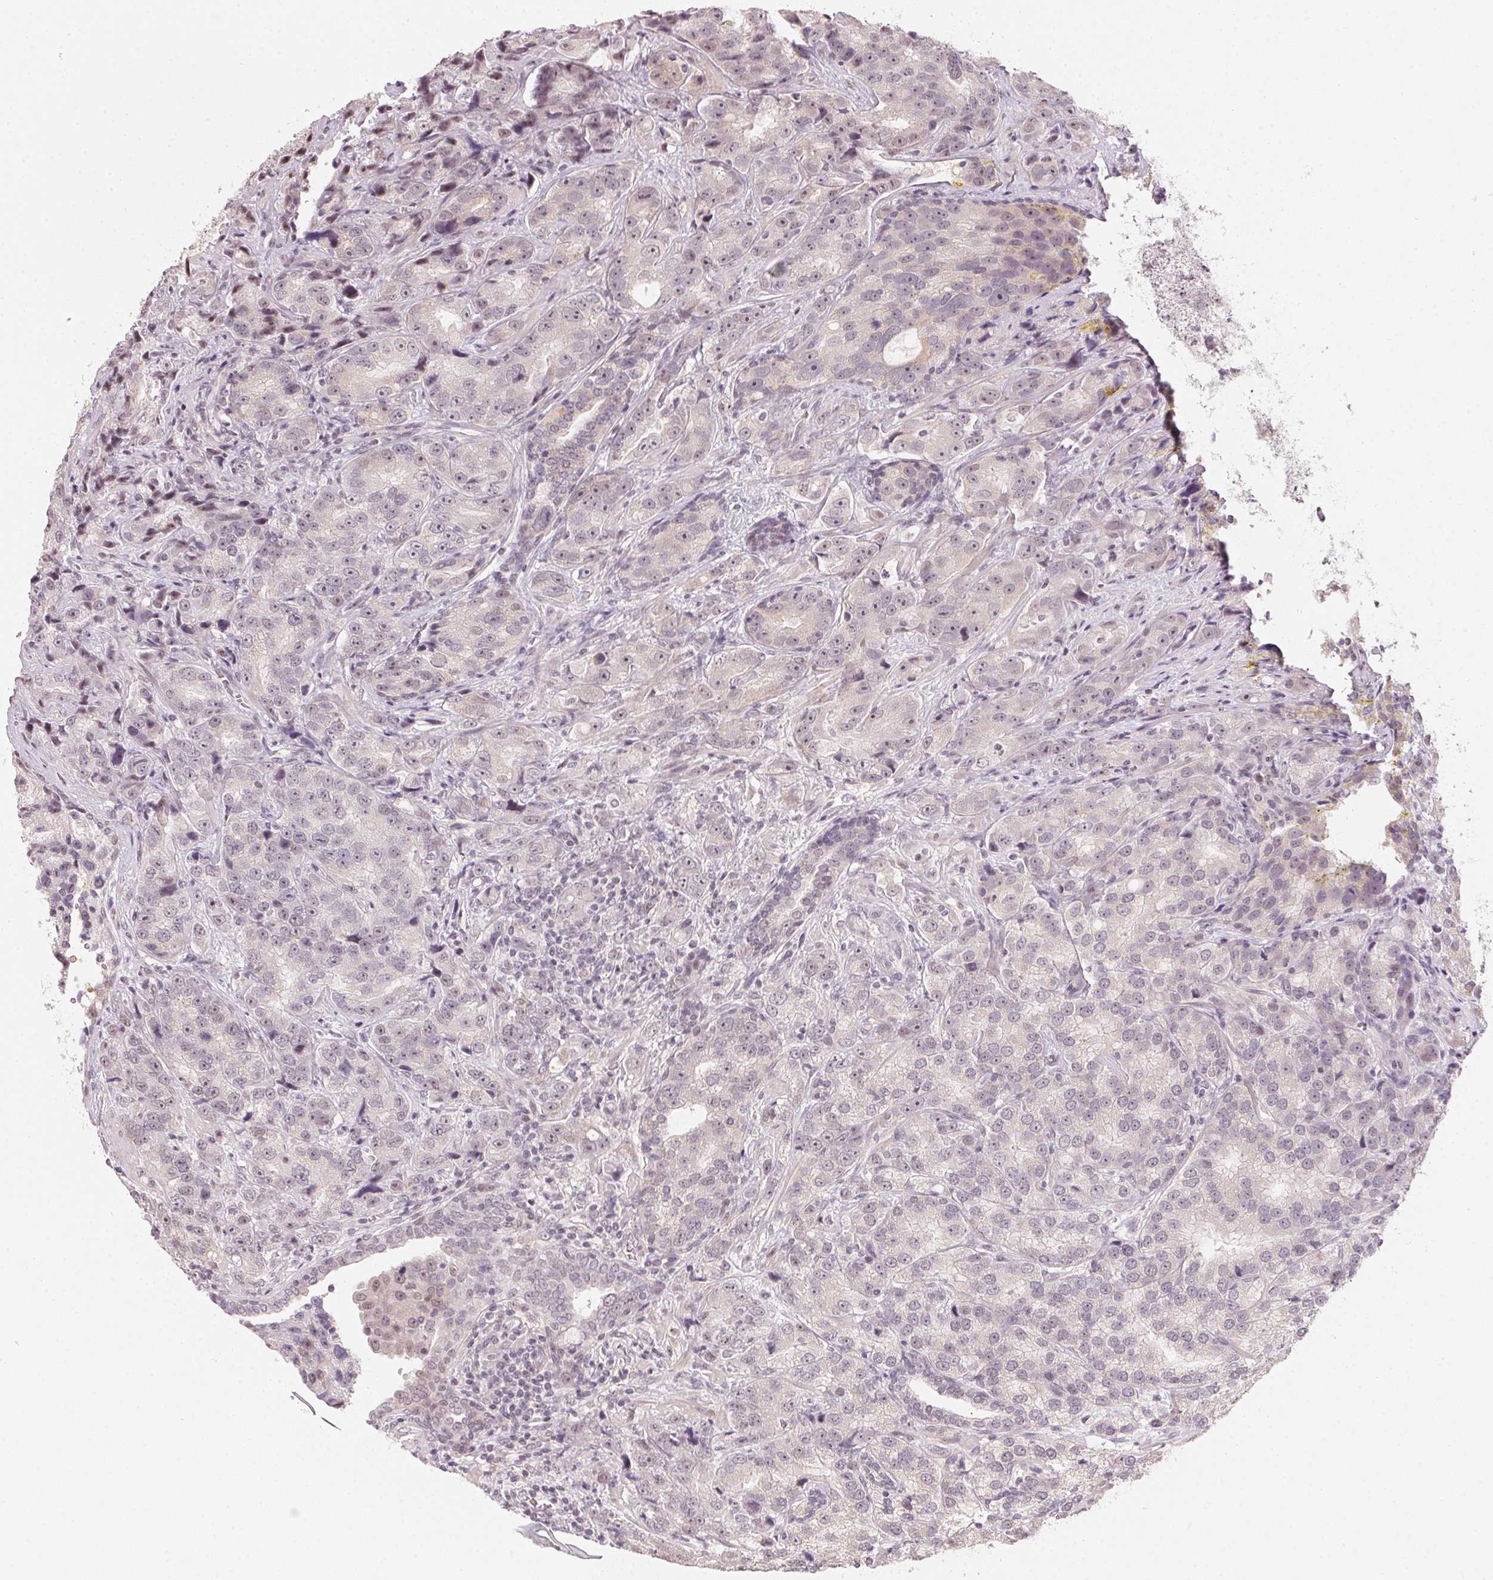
{"staining": {"intensity": "weak", "quantity": "<25%", "location": "nuclear"}, "tissue": "prostate cancer", "cell_type": "Tumor cells", "image_type": "cancer", "snomed": [{"axis": "morphology", "description": "Adenocarcinoma, NOS"}, {"axis": "topography", "description": "Prostate"}], "caption": "A photomicrograph of human prostate cancer (adenocarcinoma) is negative for staining in tumor cells.", "gene": "KAT6A", "patient": {"sex": "male", "age": 63}}